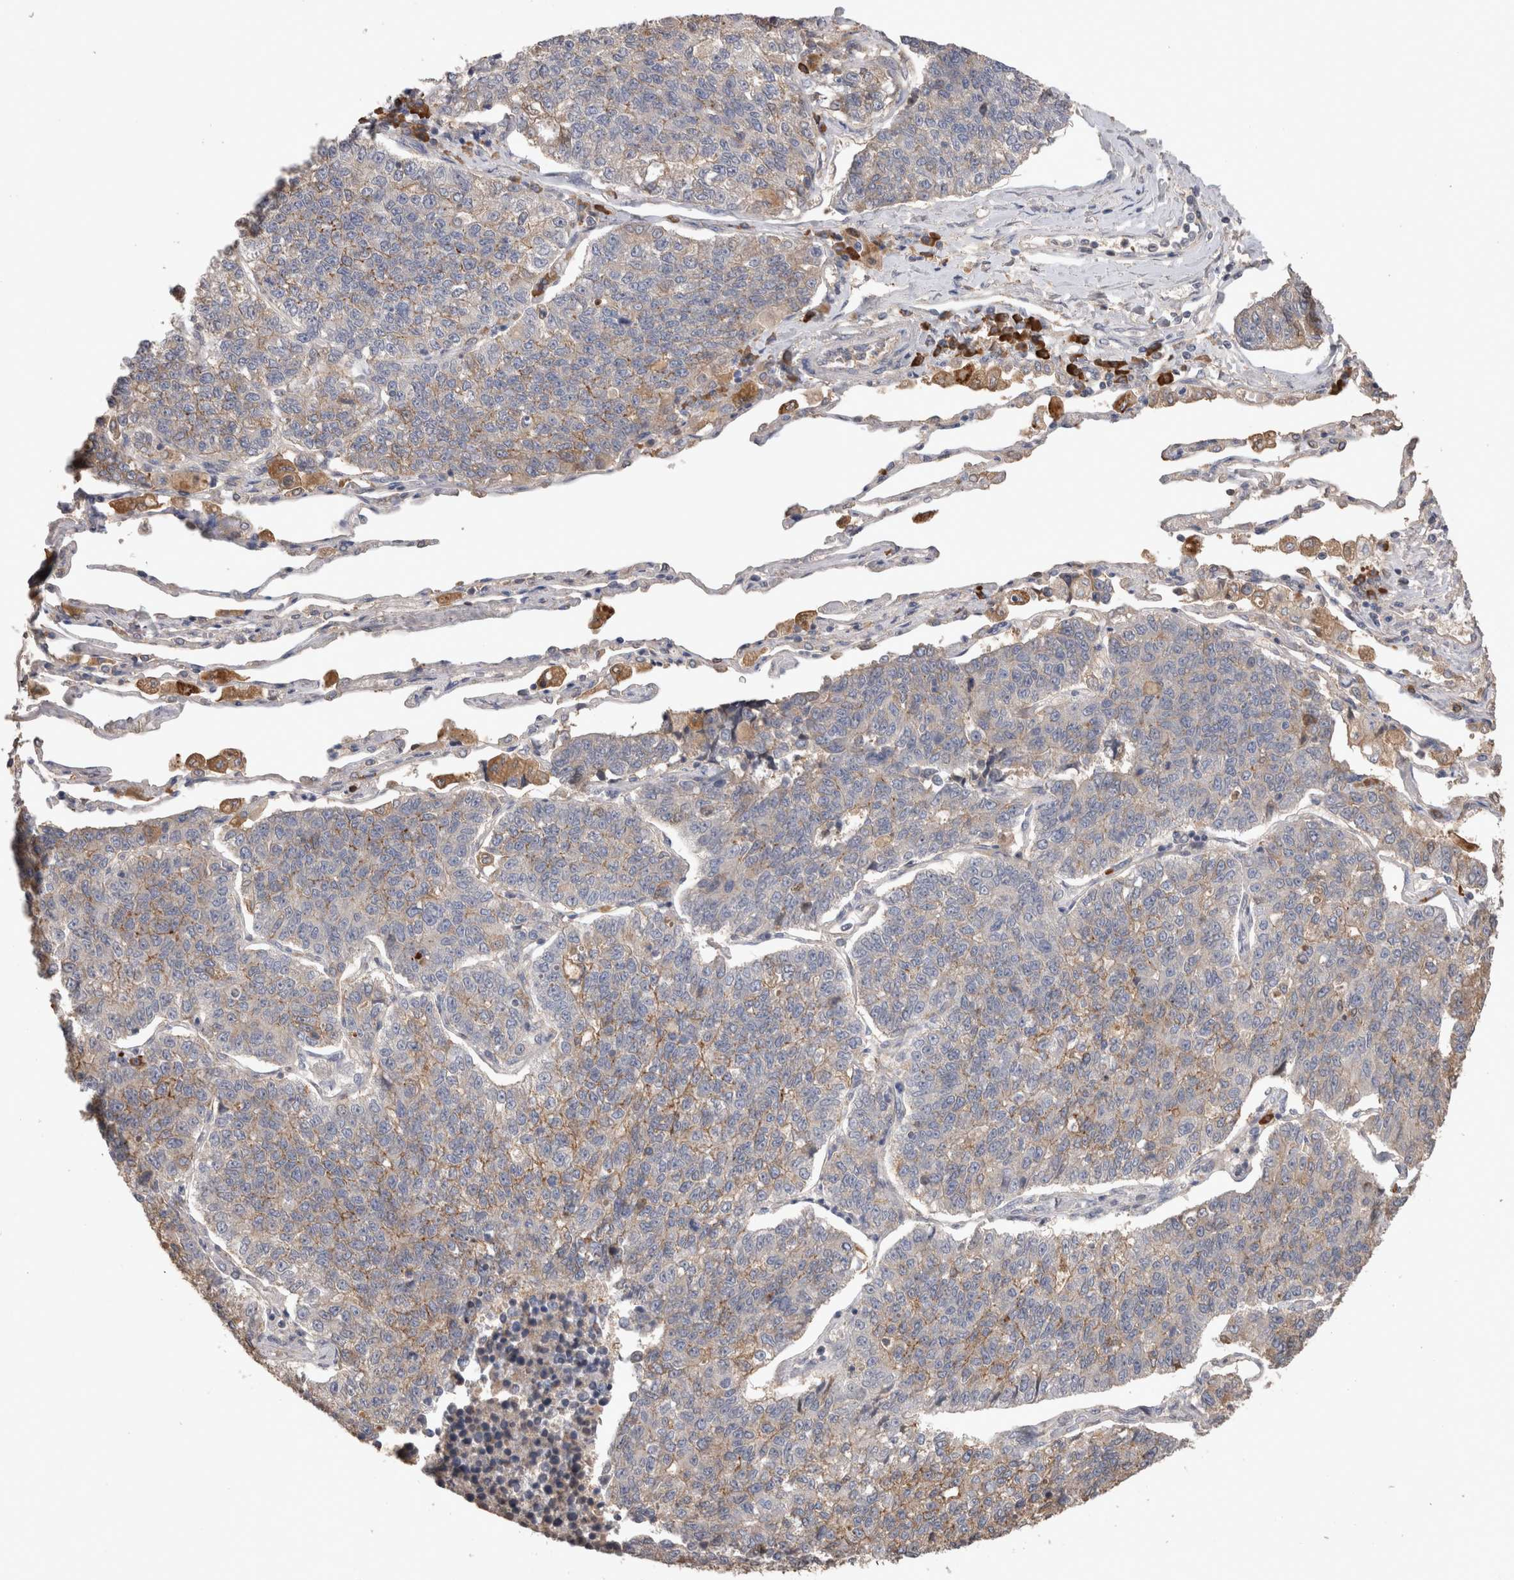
{"staining": {"intensity": "weak", "quantity": "25%-75%", "location": "cytoplasmic/membranous"}, "tissue": "lung cancer", "cell_type": "Tumor cells", "image_type": "cancer", "snomed": [{"axis": "morphology", "description": "Adenocarcinoma, NOS"}, {"axis": "topography", "description": "Lung"}], "caption": "There is low levels of weak cytoplasmic/membranous expression in tumor cells of lung cancer (adenocarcinoma), as demonstrated by immunohistochemical staining (brown color).", "gene": "PPP3CC", "patient": {"sex": "male", "age": 49}}